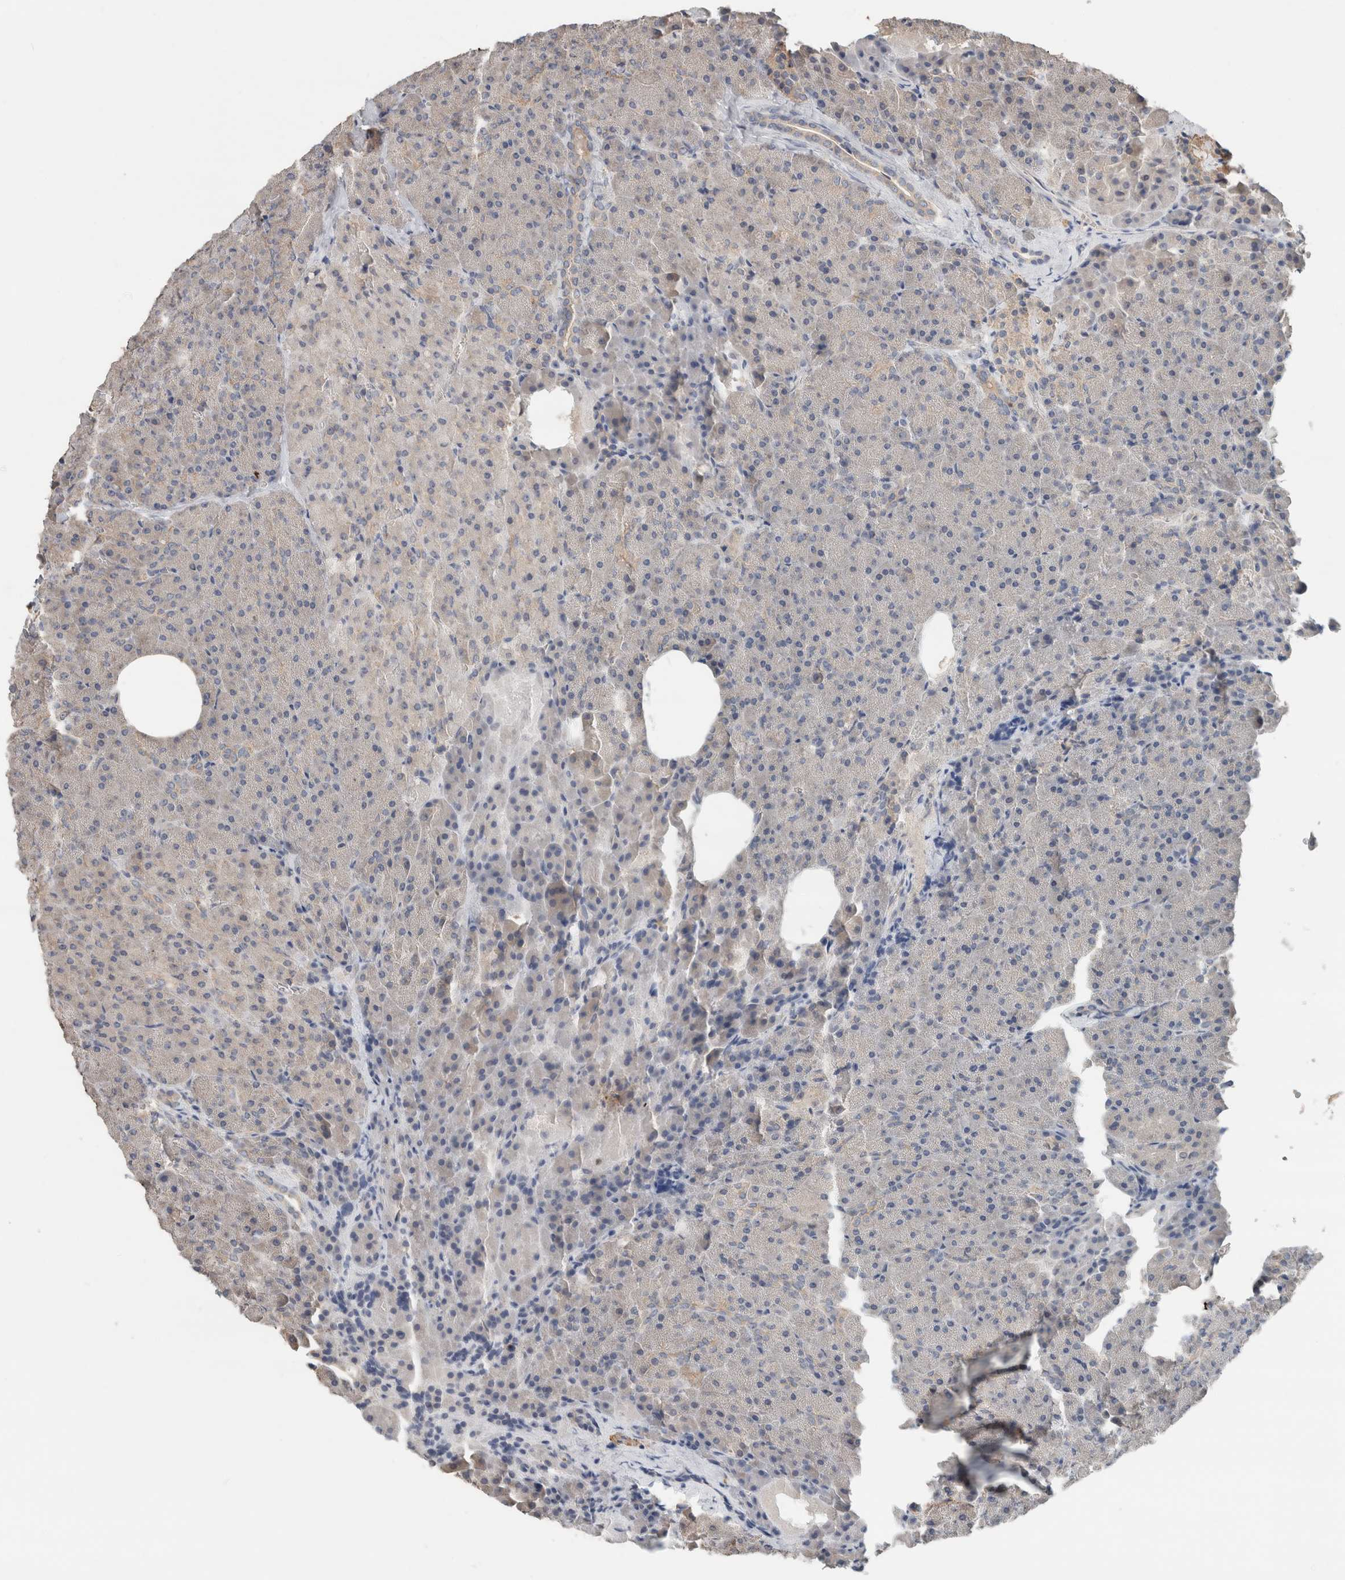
{"staining": {"intensity": "negative", "quantity": "none", "location": "none"}, "tissue": "pancreas", "cell_type": "Exocrine glandular cells", "image_type": "normal", "snomed": [{"axis": "morphology", "description": "Normal tissue, NOS"}, {"axis": "morphology", "description": "Carcinoid, malignant, NOS"}, {"axis": "topography", "description": "Pancreas"}], "caption": "This is a histopathology image of immunohistochemistry staining of unremarkable pancreas, which shows no staining in exocrine glandular cells. (DAB (3,3'-diaminobenzidine) immunohistochemistry with hematoxylin counter stain).", "gene": "ERAP2", "patient": {"sex": "female", "age": 35}}